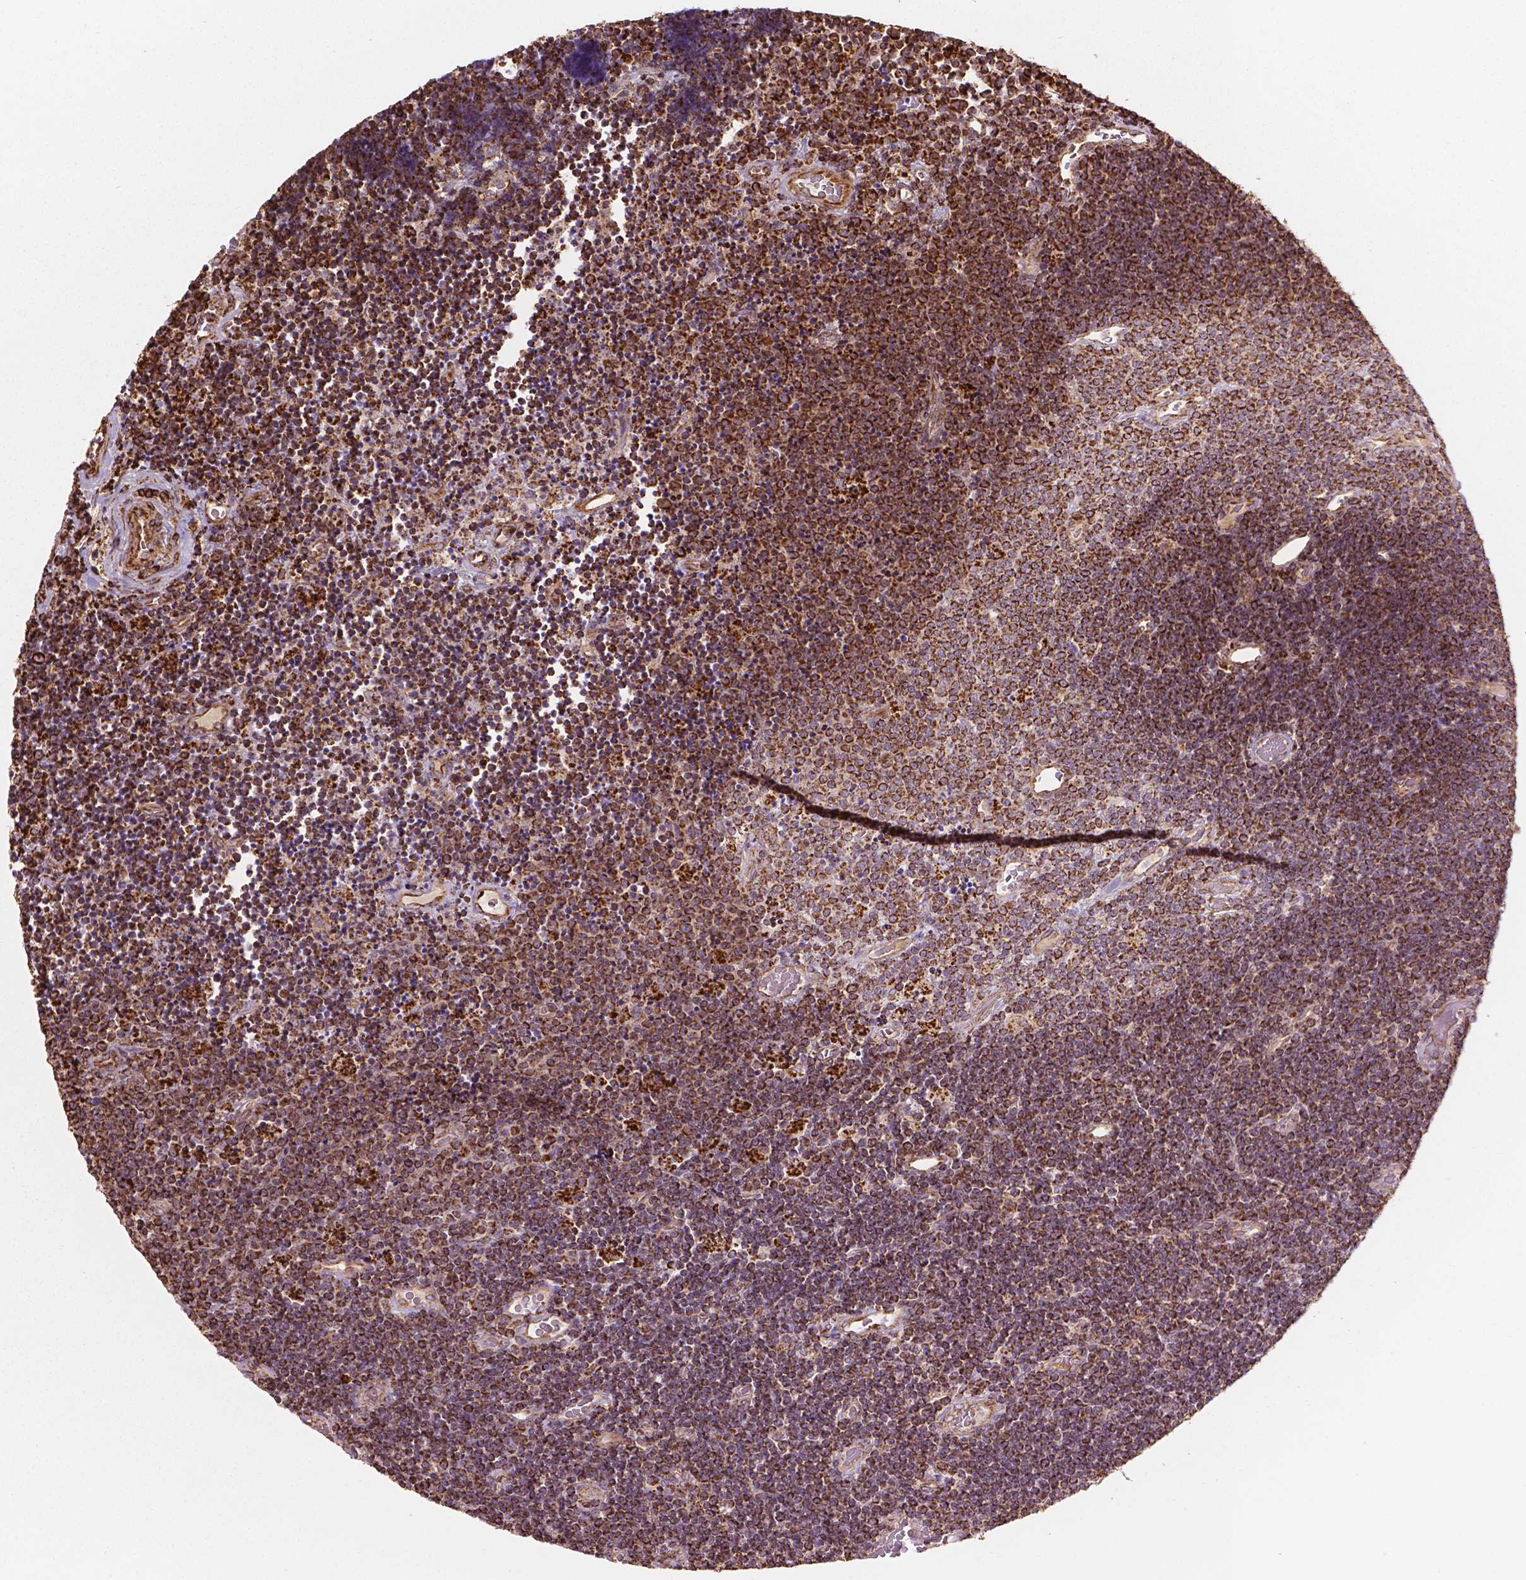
{"staining": {"intensity": "moderate", "quantity": ">75%", "location": "cytoplasmic/membranous"}, "tissue": "lymphoma", "cell_type": "Tumor cells", "image_type": "cancer", "snomed": [{"axis": "morphology", "description": "Malignant lymphoma, non-Hodgkin's type, Low grade"}, {"axis": "topography", "description": "Brain"}], "caption": "Human low-grade malignant lymphoma, non-Hodgkin's type stained with a brown dye displays moderate cytoplasmic/membranous positive staining in about >75% of tumor cells.", "gene": "HS3ST3A1", "patient": {"sex": "female", "age": 66}}